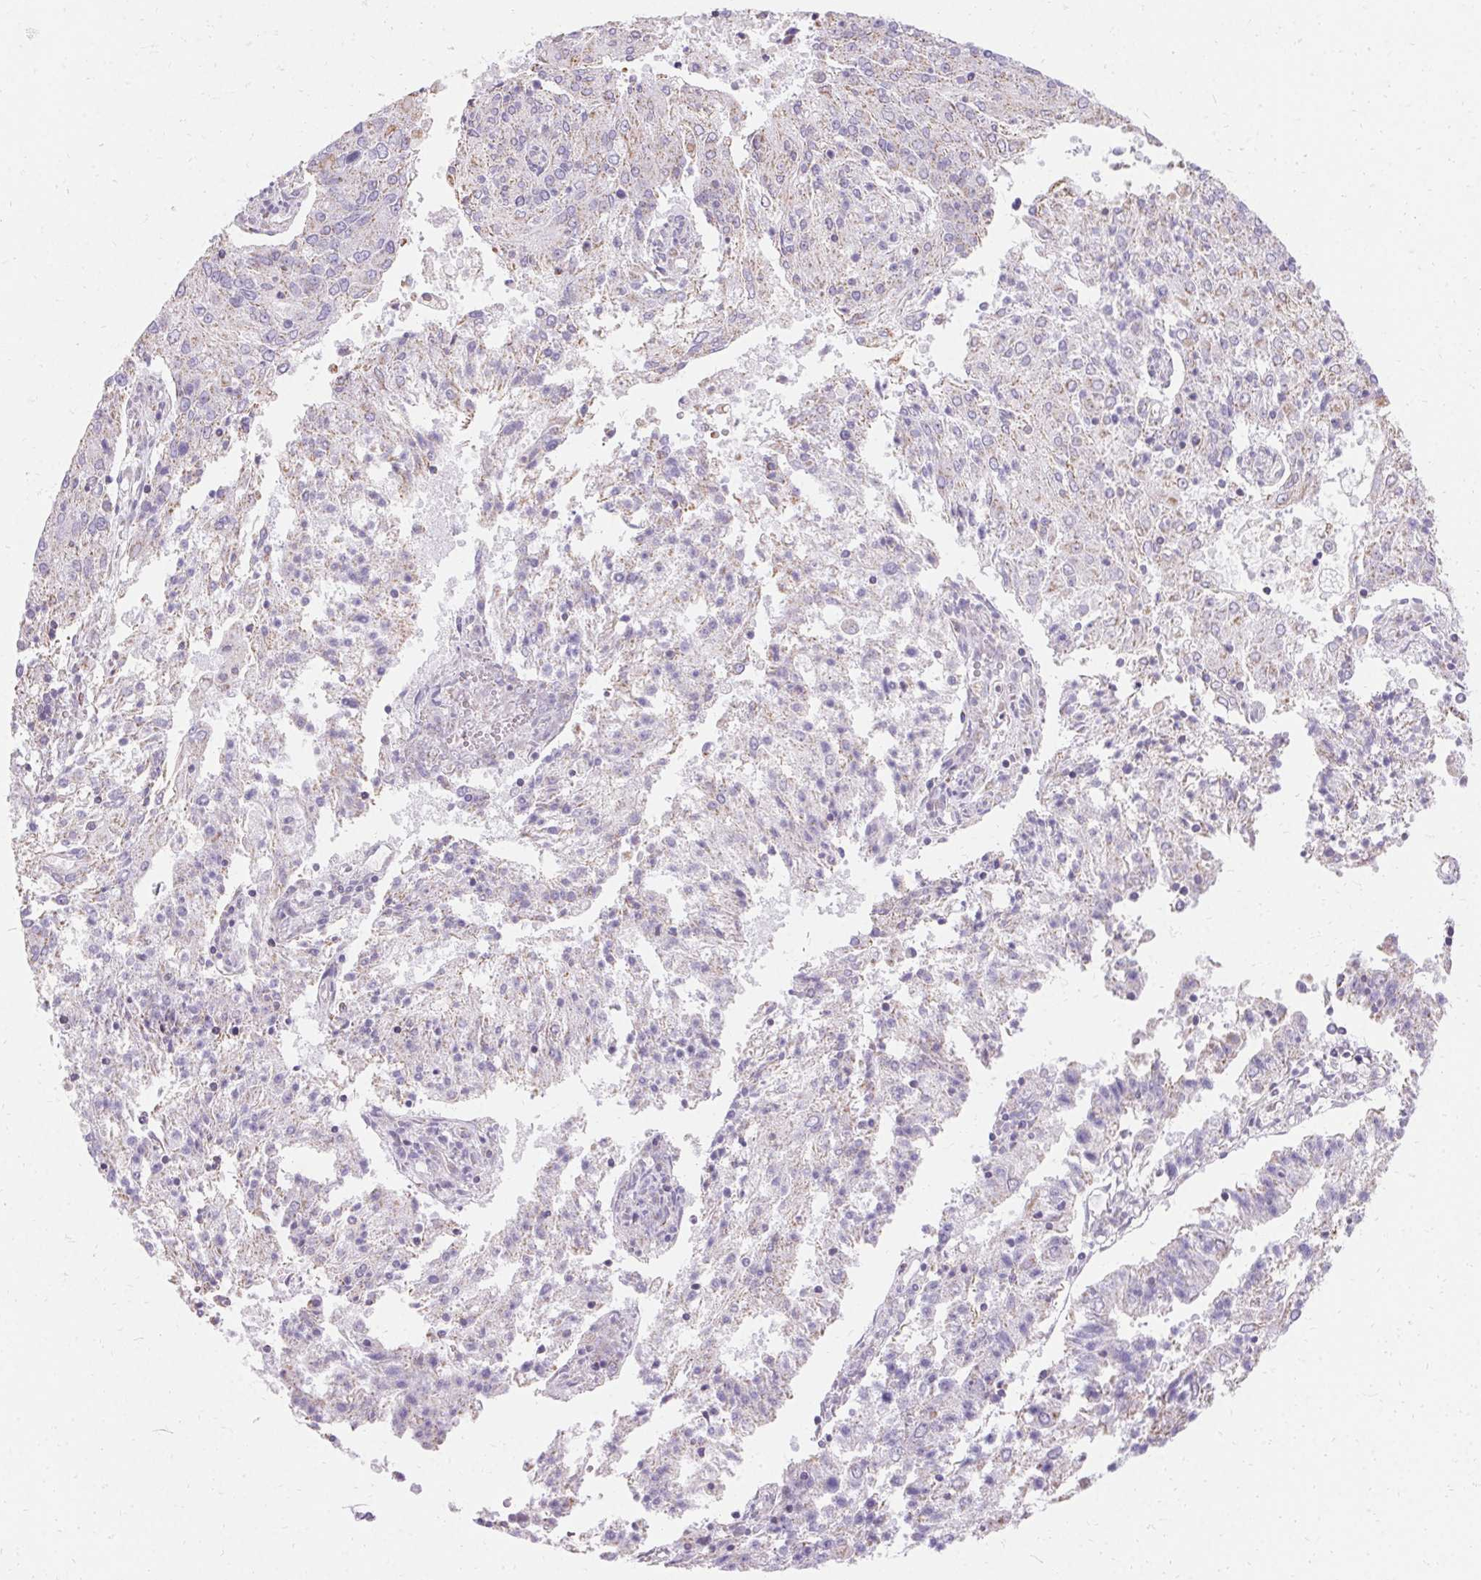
{"staining": {"intensity": "negative", "quantity": "none", "location": "none"}, "tissue": "endometrial cancer", "cell_type": "Tumor cells", "image_type": "cancer", "snomed": [{"axis": "morphology", "description": "Adenocarcinoma, NOS"}, {"axis": "topography", "description": "Endometrium"}], "caption": "DAB immunohistochemical staining of adenocarcinoma (endometrial) demonstrates no significant staining in tumor cells.", "gene": "ASGR2", "patient": {"sex": "female", "age": 82}}